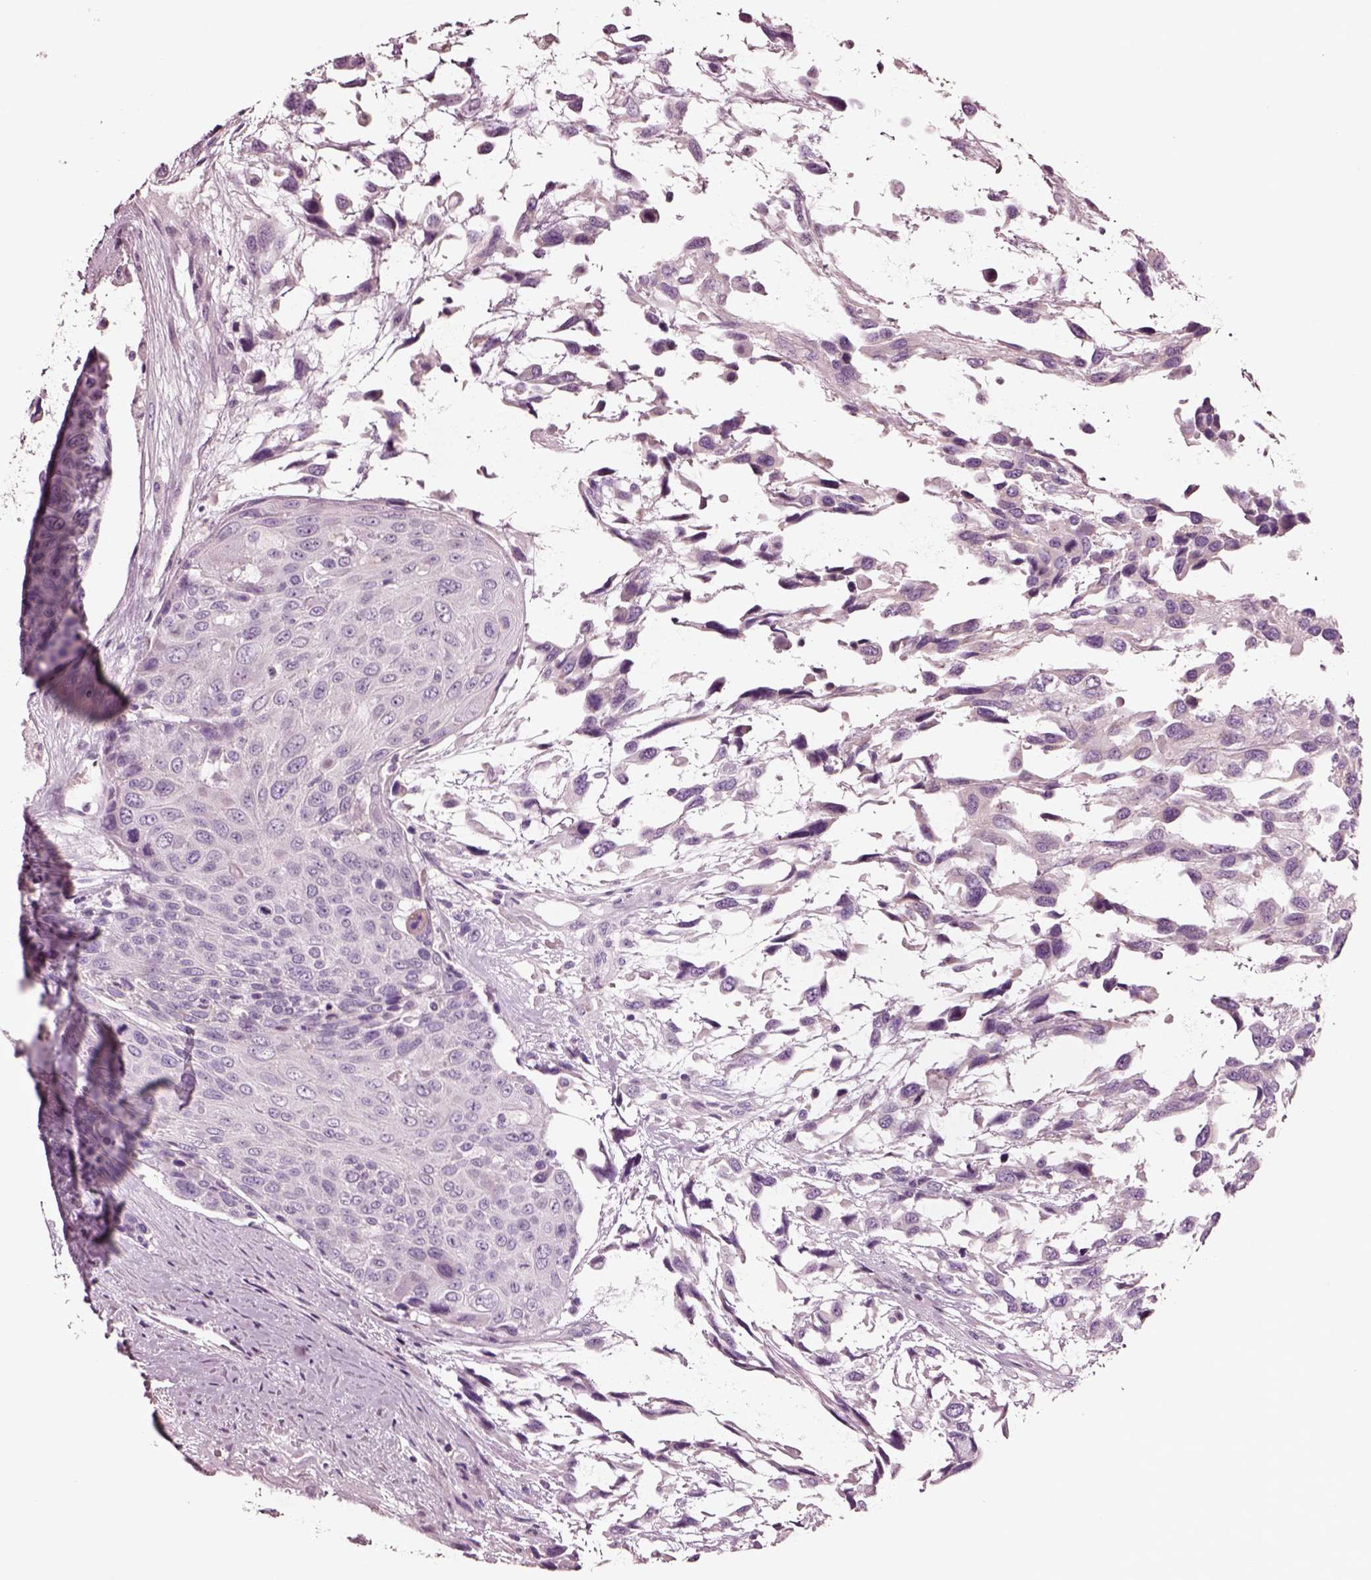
{"staining": {"intensity": "negative", "quantity": "none", "location": "none"}, "tissue": "urothelial cancer", "cell_type": "Tumor cells", "image_type": "cancer", "snomed": [{"axis": "morphology", "description": "Urothelial carcinoma, High grade"}, {"axis": "topography", "description": "Urinary bladder"}], "caption": "DAB immunohistochemical staining of human high-grade urothelial carcinoma exhibits no significant positivity in tumor cells. (DAB (3,3'-diaminobenzidine) IHC with hematoxylin counter stain).", "gene": "NMRK2", "patient": {"sex": "female", "age": 70}}